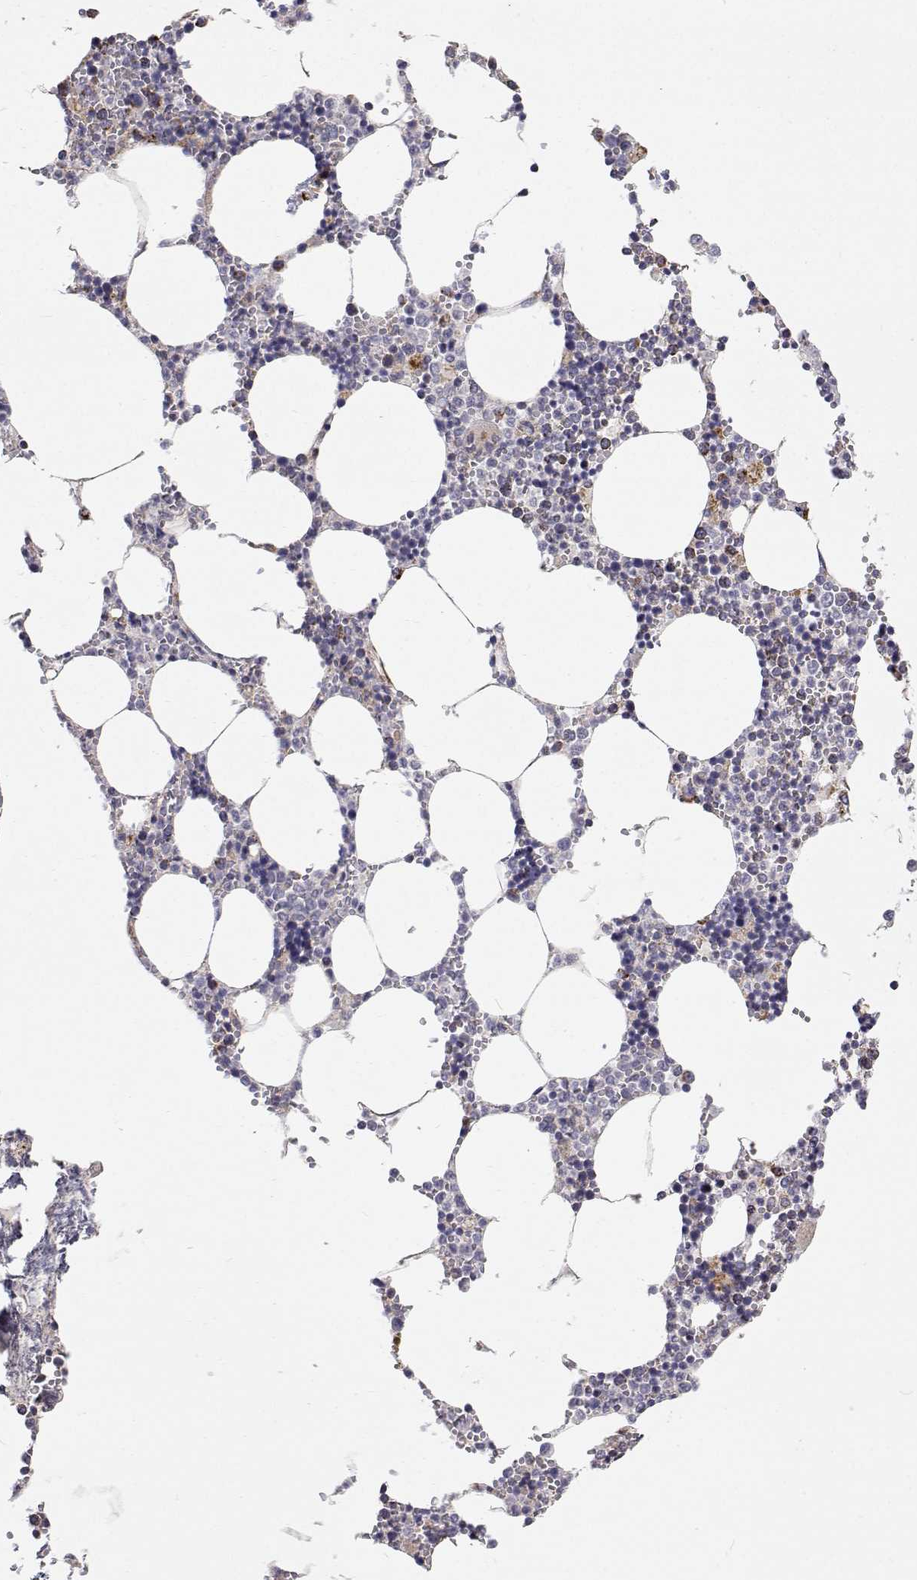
{"staining": {"intensity": "moderate", "quantity": "<25%", "location": "cytoplasmic/membranous"}, "tissue": "bone marrow", "cell_type": "Hematopoietic cells", "image_type": "normal", "snomed": [{"axis": "morphology", "description": "Normal tissue, NOS"}, {"axis": "topography", "description": "Bone marrow"}], "caption": "An immunohistochemistry (IHC) photomicrograph of normal tissue is shown. Protein staining in brown labels moderate cytoplasmic/membranous positivity in bone marrow within hematopoietic cells.", "gene": "SPICE1", "patient": {"sex": "male", "age": 54}}